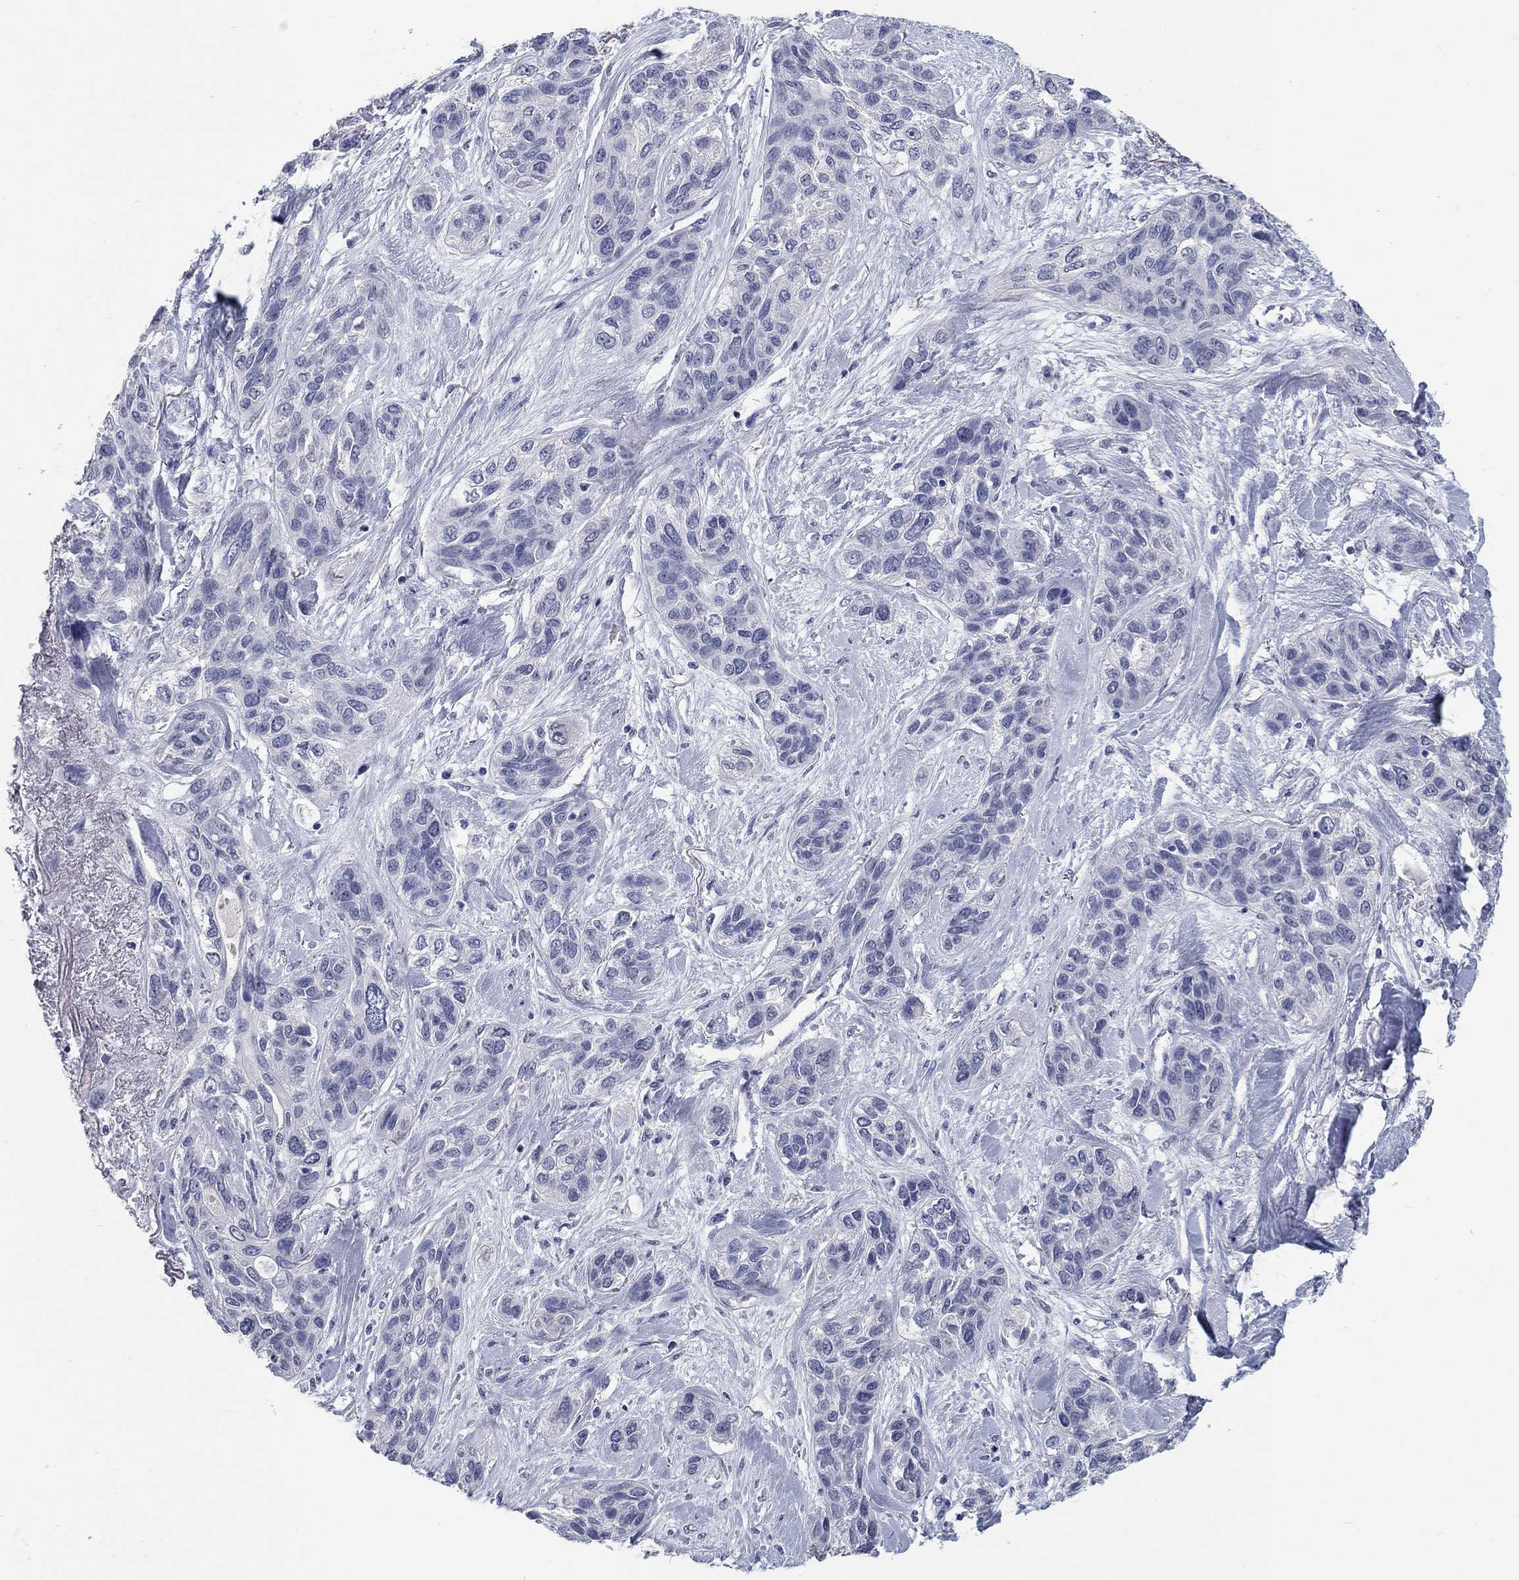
{"staining": {"intensity": "negative", "quantity": "none", "location": "none"}, "tissue": "lung cancer", "cell_type": "Tumor cells", "image_type": "cancer", "snomed": [{"axis": "morphology", "description": "Squamous cell carcinoma, NOS"}, {"axis": "topography", "description": "Lung"}], "caption": "Tumor cells are negative for brown protein staining in lung cancer (squamous cell carcinoma).", "gene": "ELAVL4", "patient": {"sex": "female", "age": 70}}